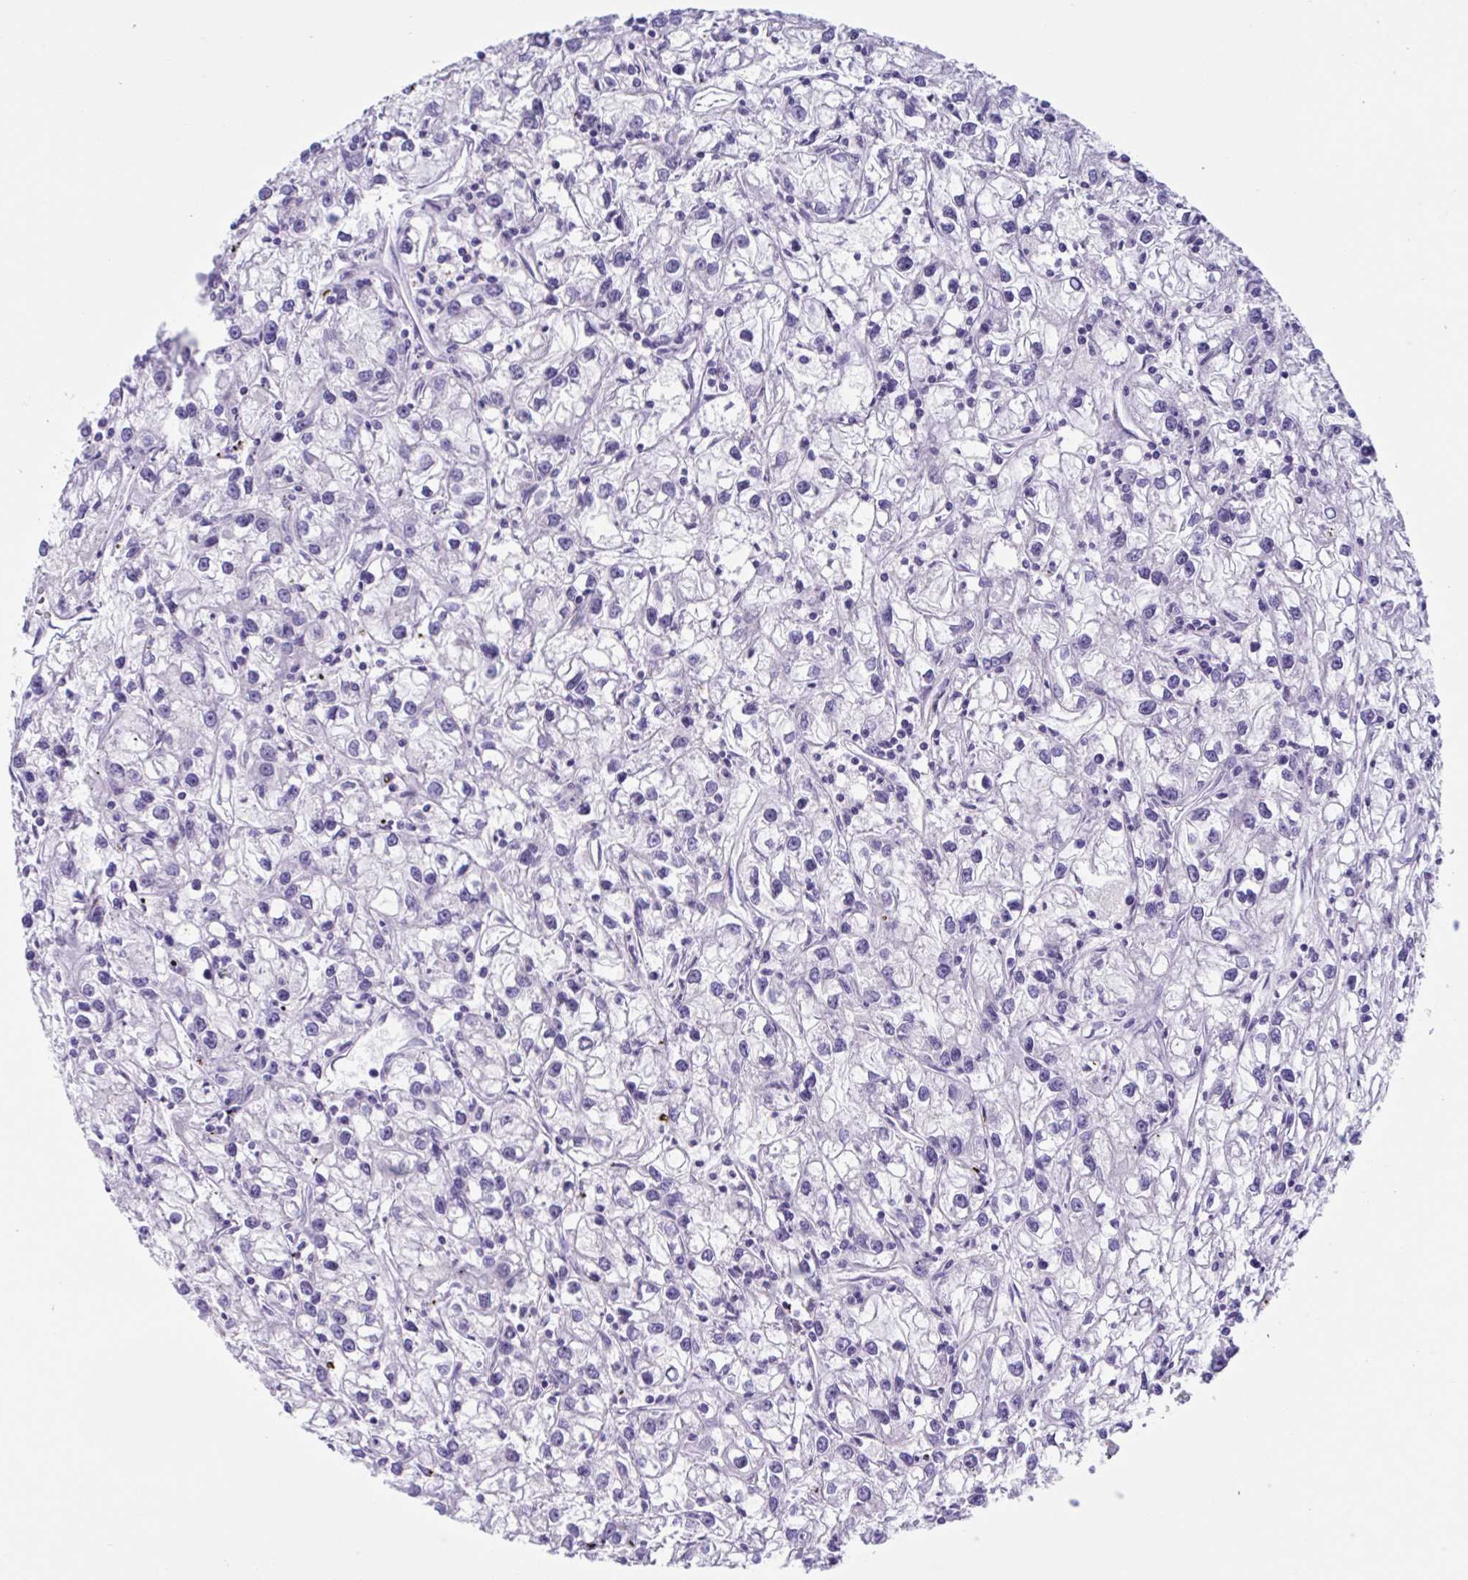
{"staining": {"intensity": "negative", "quantity": "none", "location": "none"}, "tissue": "renal cancer", "cell_type": "Tumor cells", "image_type": "cancer", "snomed": [{"axis": "morphology", "description": "Adenocarcinoma, NOS"}, {"axis": "topography", "description": "Kidney"}], "caption": "Tumor cells are negative for protein expression in human renal cancer.", "gene": "USP35", "patient": {"sex": "female", "age": 59}}